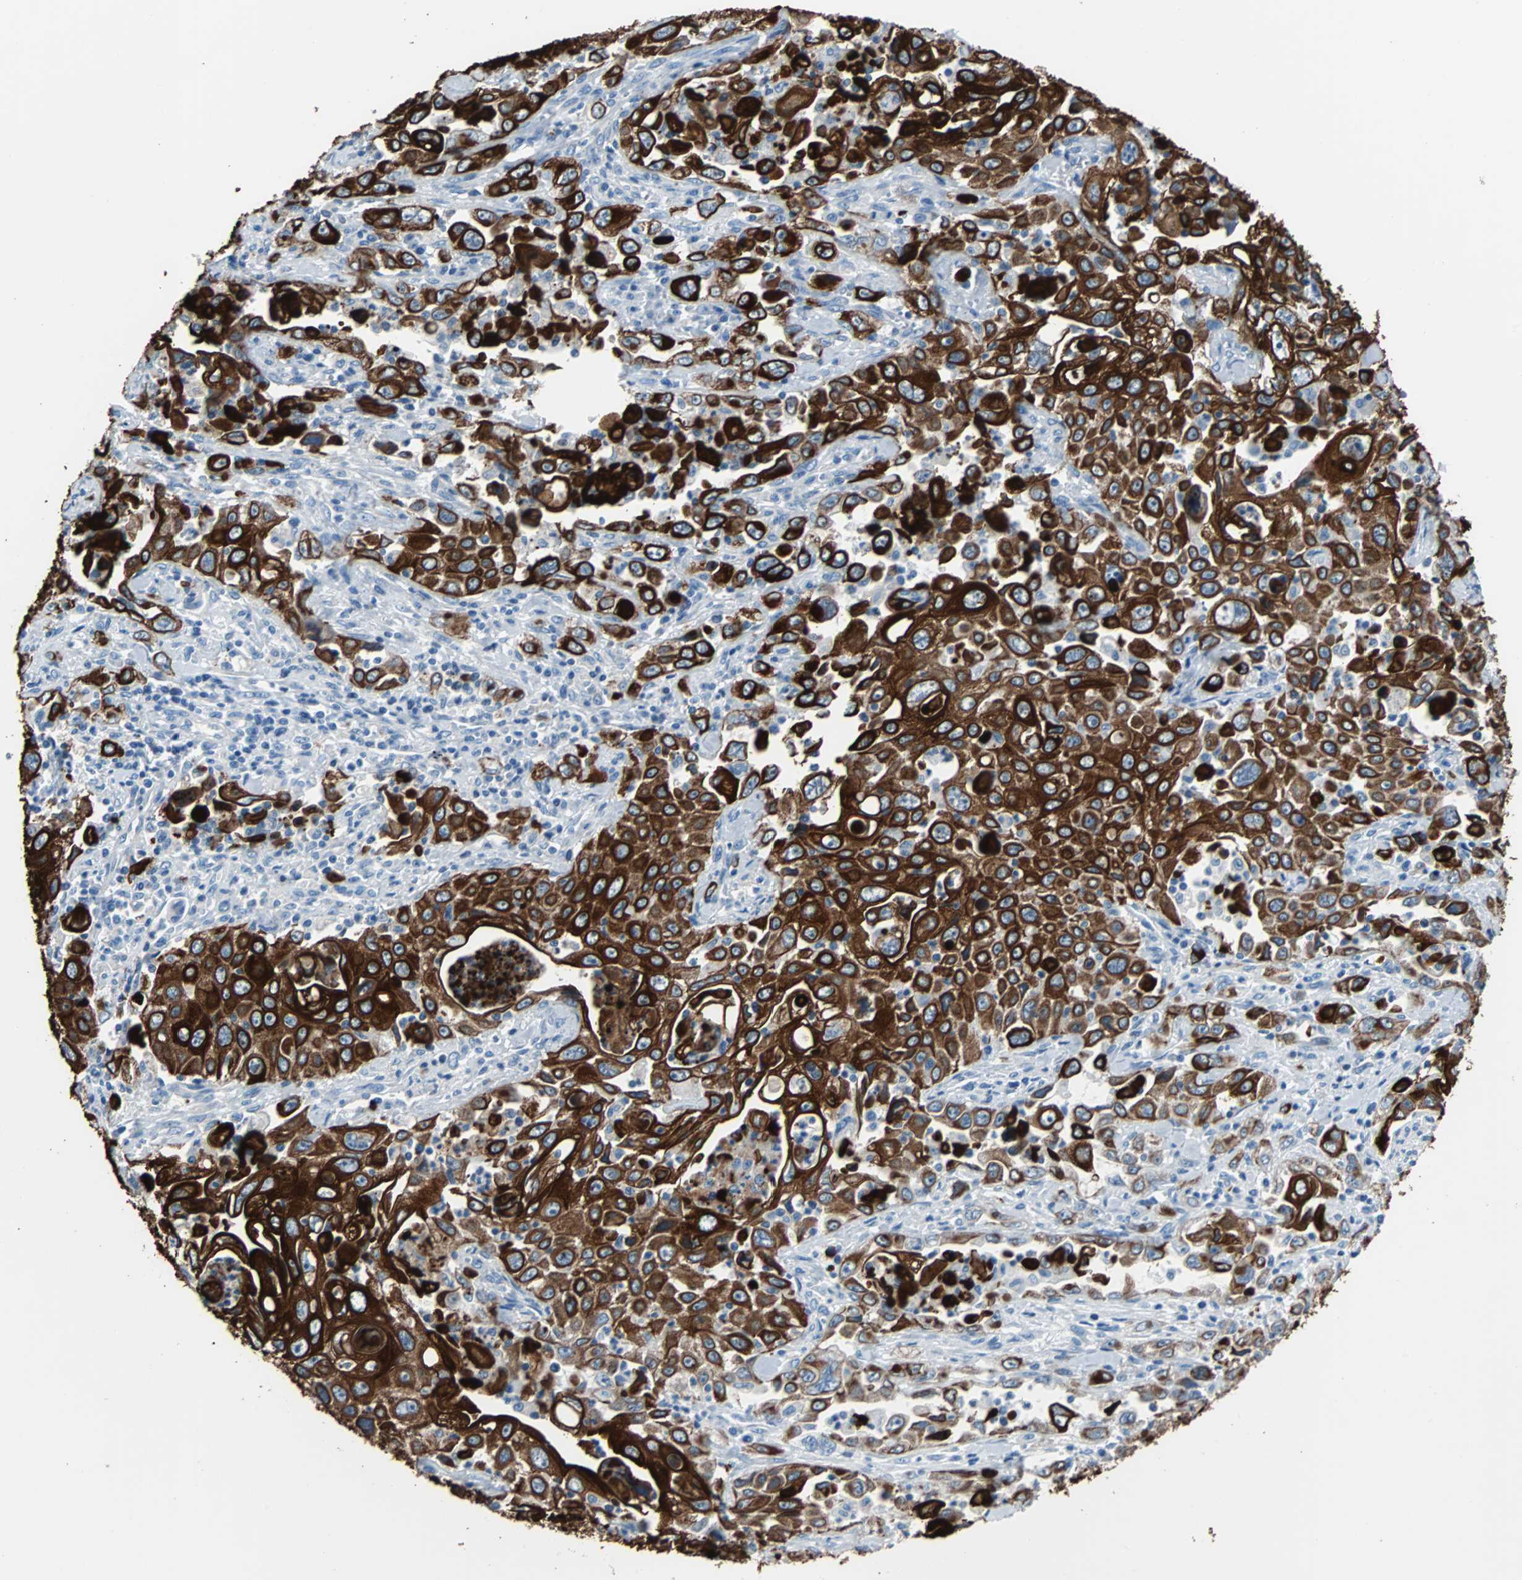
{"staining": {"intensity": "strong", "quantity": ">75%", "location": "cytoplasmic/membranous"}, "tissue": "pancreatic cancer", "cell_type": "Tumor cells", "image_type": "cancer", "snomed": [{"axis": "morphology", "description": "Adenocarcinoma, NOS"}, {"axis": "topography", "description": "Pancreas"}], "caption": "Human pancreatic cancer (adenocarcinoma) stained for a protein (brown) exhibits strong cytoplasmic/membranous positive positivity in about >75% of tumor cells.", "gene": "KRT7", "patient": {"sex": "male", "age": 70}}